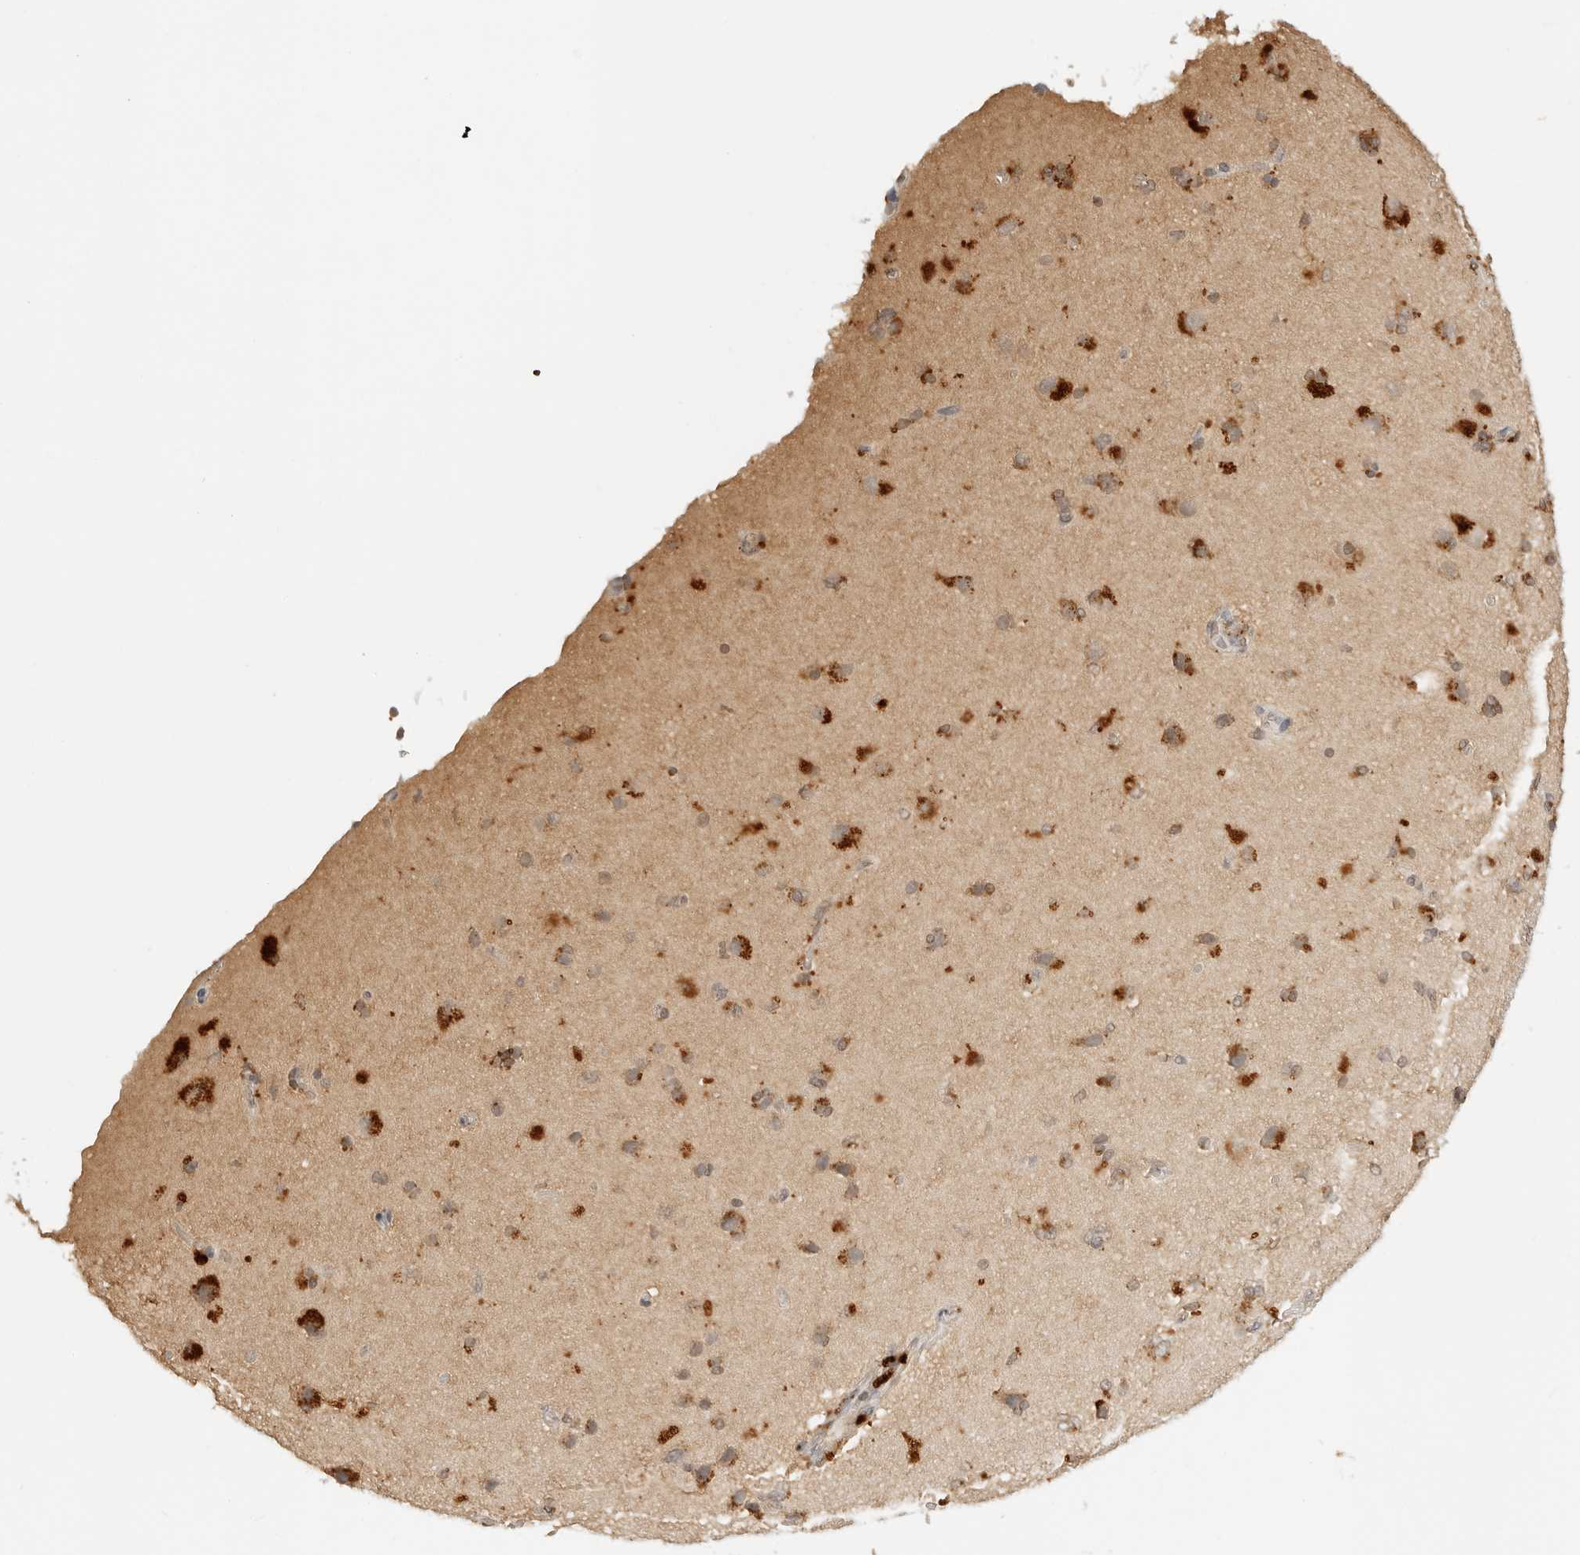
{"staining": {"intensity": "negative", "quantity": "none", "location": "none"}, "tissue": "cerebral cortex", "cell_type": "Endothelial cells", "image_type": "normal", "snomed": [{"axis": "morphology", "description": "Normal tissue, NOS"}, {"axis": "topography", "description": "Cerebral cortex"}], "caption": "Endothelial cells are negative for protein expression in normal human cerebral cortex. The staining is performed using DAB (3,3'-diaminobenzidine) brown chromogen with nuclei counter-stained in using hematoxylin.", "gene": "EPHA1", "patient": {"sex": "male", "age": 62}}